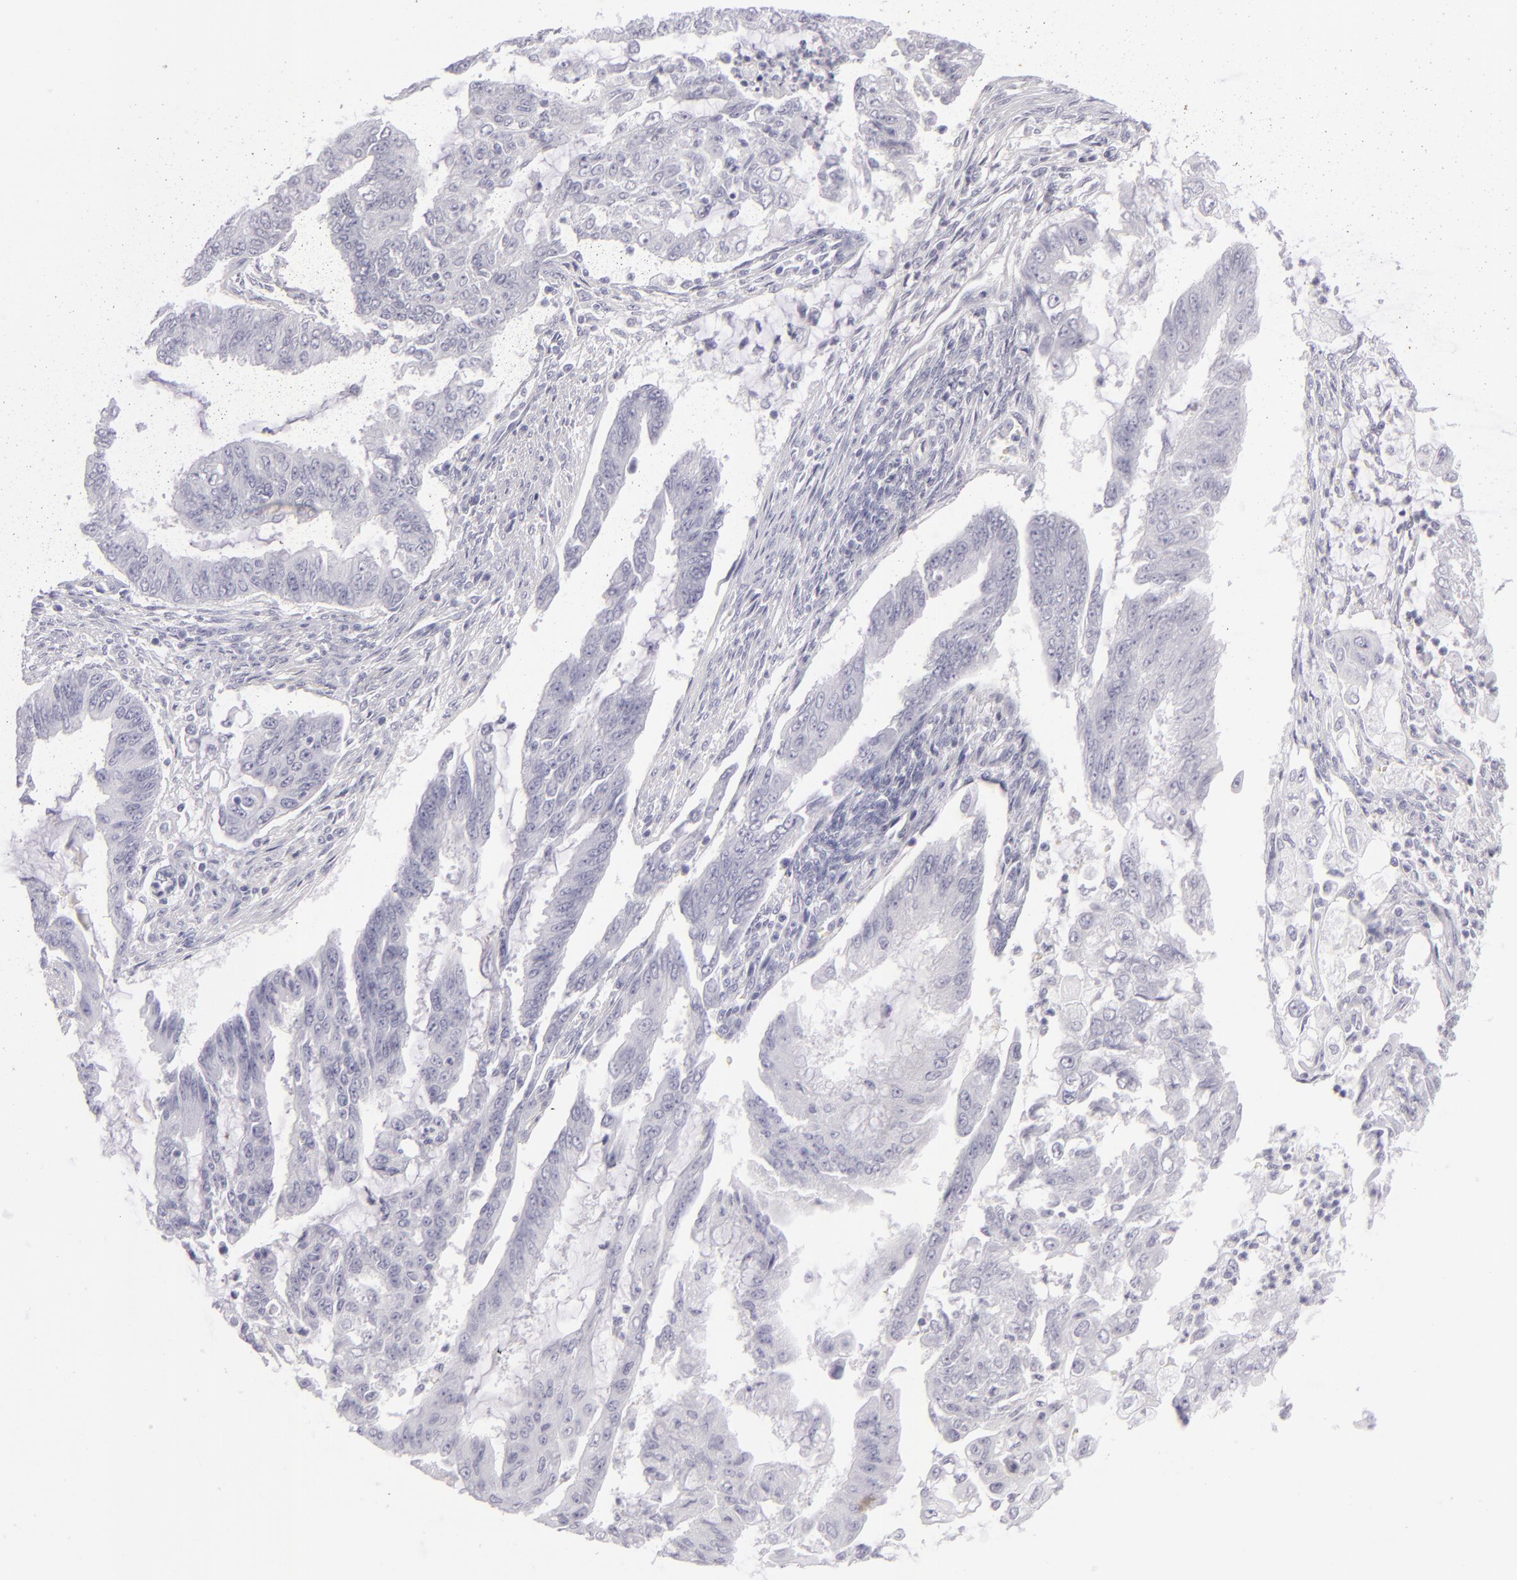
{"staining": {"intensity": "negative", "quantity": "none", "location": "none"}, "tissue": "endometrial cancer", "cell_type": "Tumor cells", "image_type": "cancer", "snomed": [{"axis": "morphology", "description": "Adenocarcinoma, NOS"}, {"axis": "topography", "description": "Endometrium"}], "caption": "The immunohistochemistry (IHC) image has no significant expression in tumor cells of endometrial adenocarcinoma tissue.", "gene": "VIL1", "patient": {"sex": "female", "age": 75}}